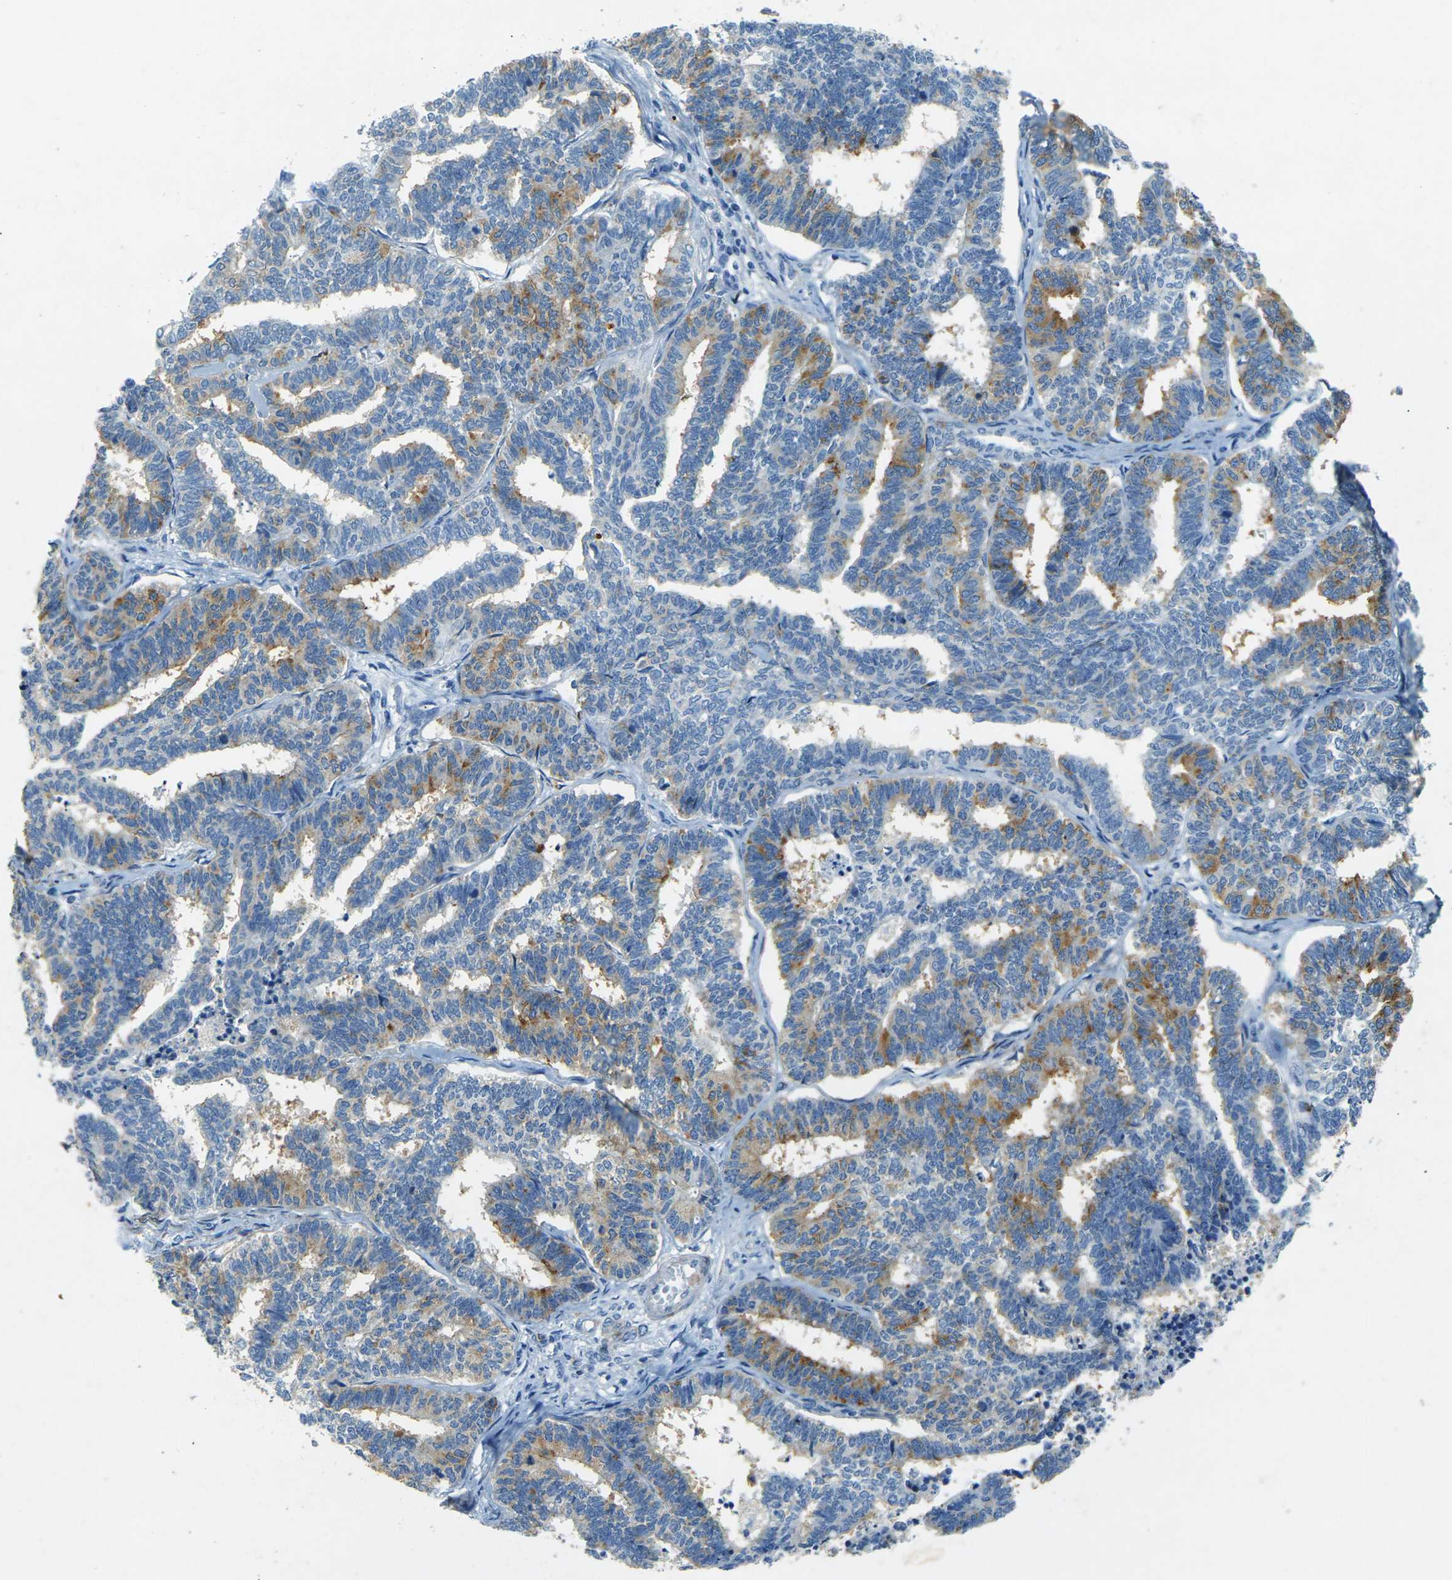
{"staining": {"intensity": "moderate", "quantity": ">75%", "location": "cytoplasmic/membranous"}, "tissue": "endometrial cancer", "cell_type": "Tumor cells", "image_type": "cancer", "snomed": [{"axis": "morphology", "description": "Adenocarcinoma, NOS"}, {"axis": "topography", "description": "Endometrium"}], "caption": "Human endometrial cancer (adenocarcinoma) stained with a brown dye demonstrates moderate cytoplasmic/membranous positive expression in approximately >75% of tumor cells.", "gene": "SORT1", "patient": {"sex": "female", "age": 70}}